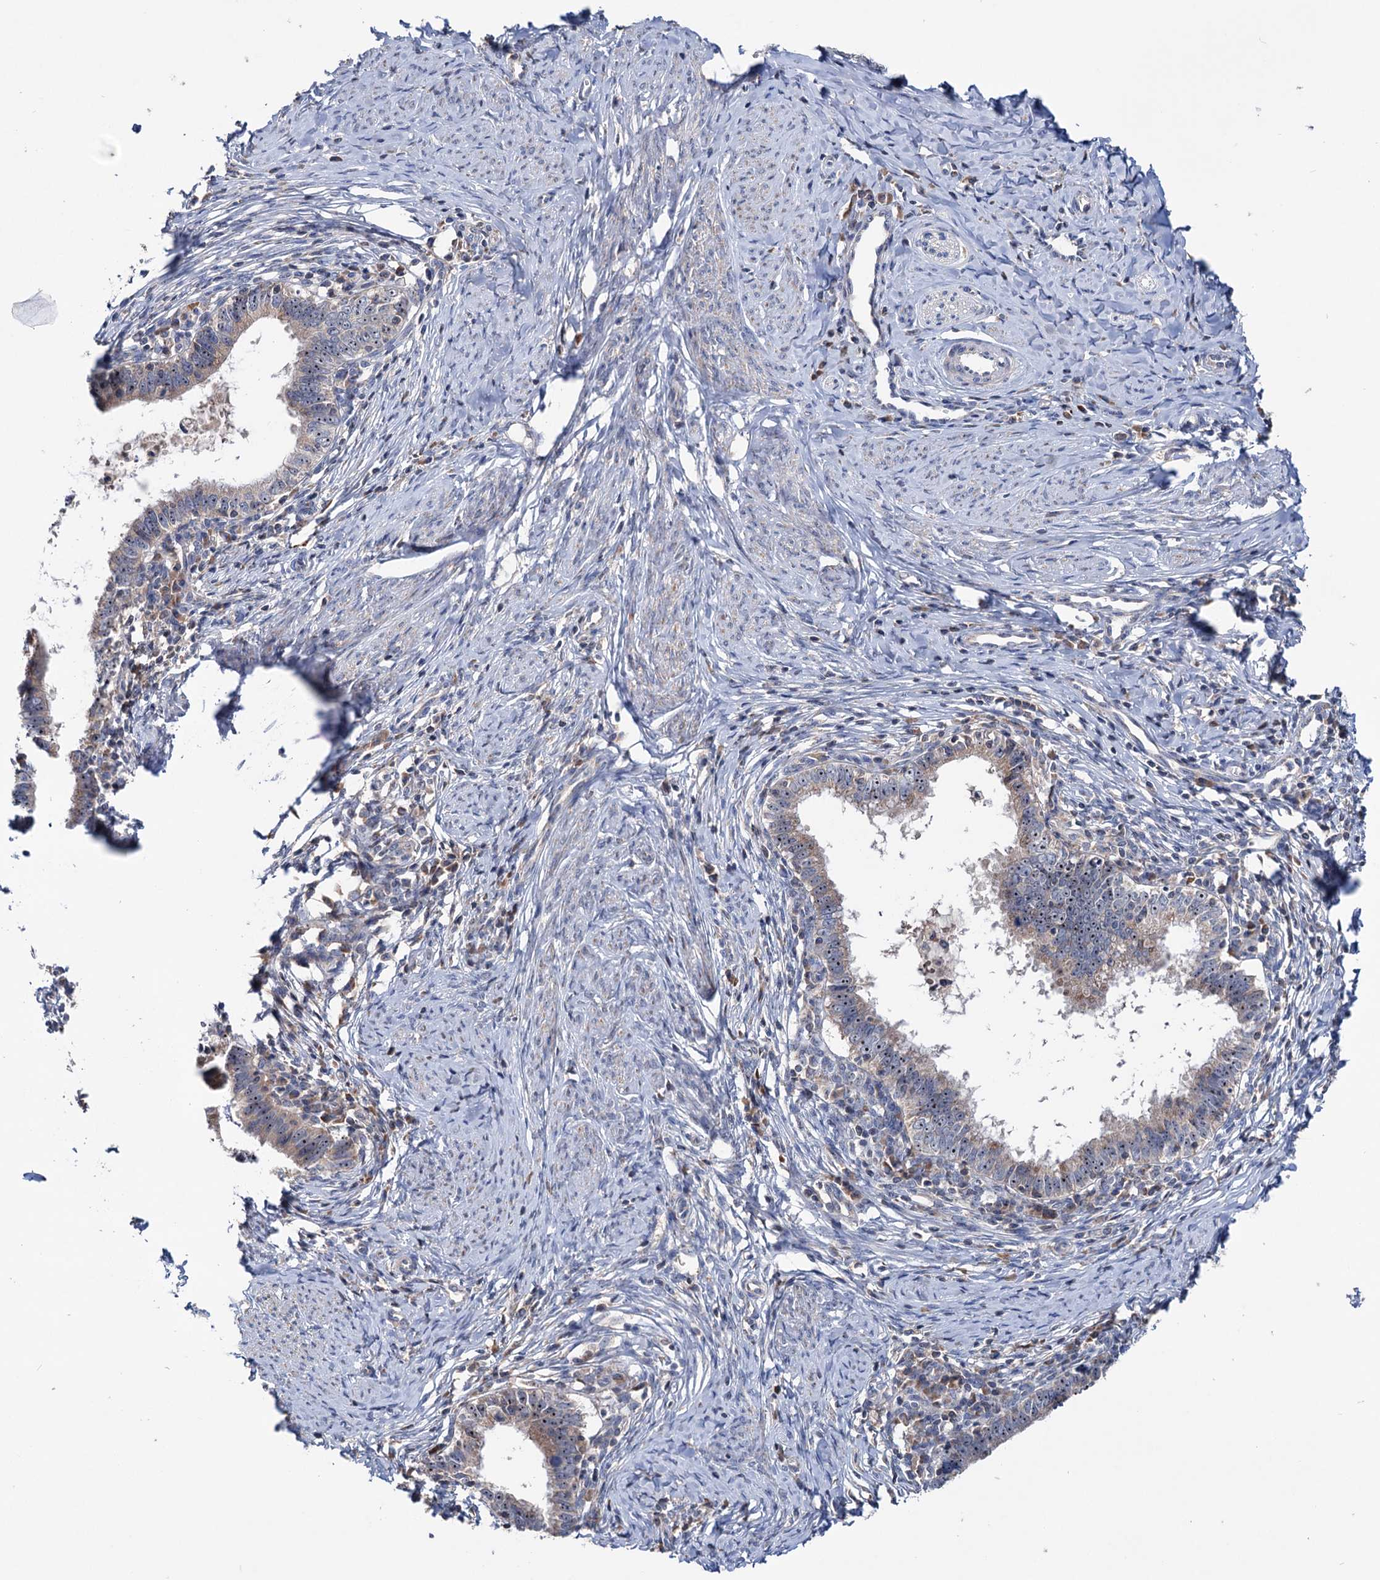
{"staining": {"intensity": "moderate", "quantity": "25%-75%", "location": "cytoplasmic/membranous,nuclear"}, "tissue": "cervical cancer", "cell_type": "Tumor cells", "image_type": "cancer", "snomed": [{"axis": "morphology", "description": "Adenocarcinoma, NOS"}, {"axis": "topography", "description": "Cervix"}], "caption": "Immunohistochemical staining of cervical cancer (adenocarcinoma) shows moderate cytoplasmic/membranous and nuclear protein staining in approximately 25%-75% of tumor cells. Immunohistochemistry (ihc) stains the protein of interest in brown and the nuclei are stained blue.", "gene": "HTR3B", "patient": {"sex": "female", "age": 36}}